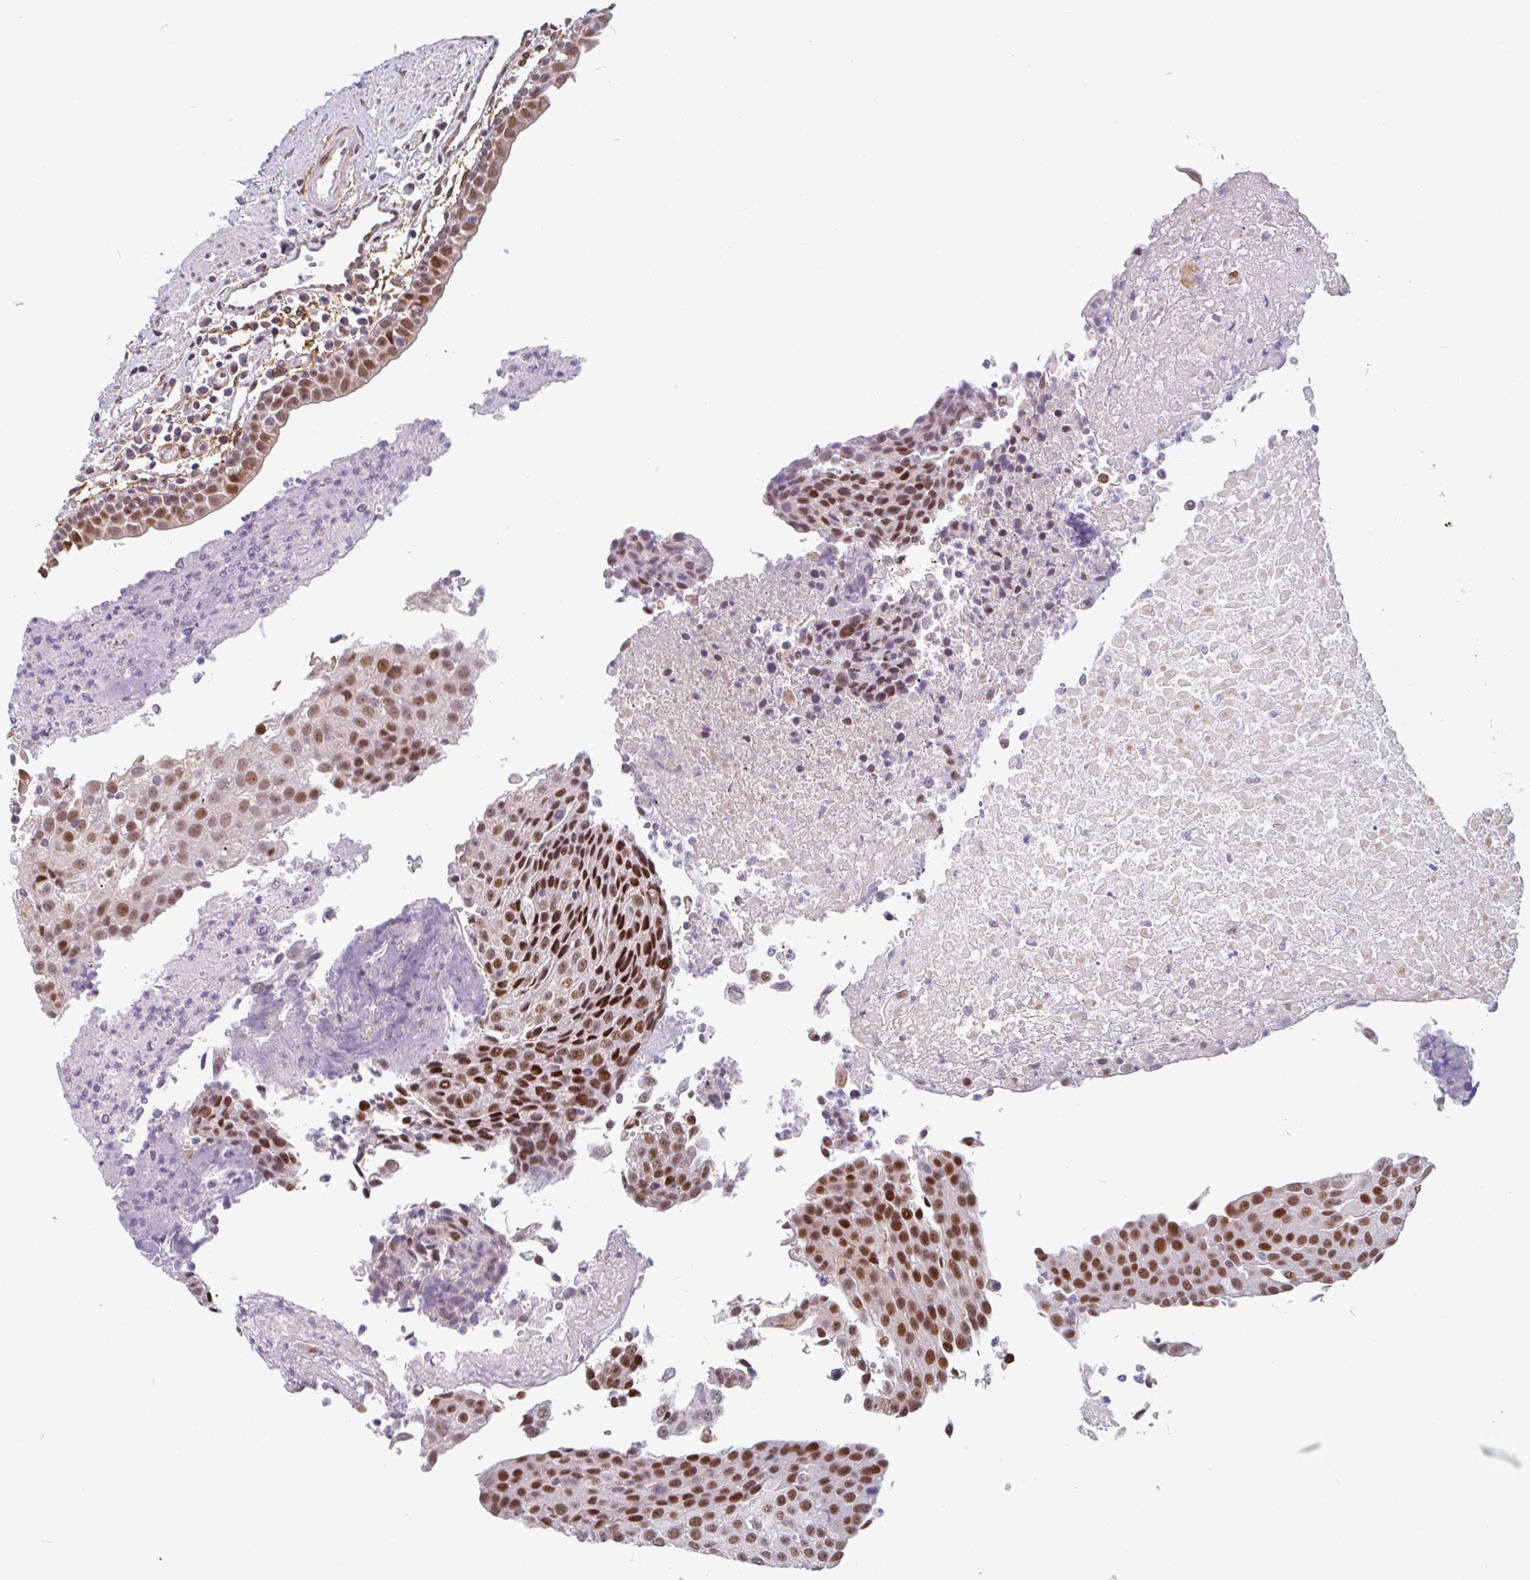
{"staining": {"intensity": "moderate", "quantity": ">75%", "location": "nuclear"}, "tissue": "urothelial cancer", "cell_type": "Tumor cells", "image_type": "cancer", "snomed": [{"axis": "morphology", "description": "Urothelial carcinoma, High grade"}, {"axis": "topography", "description": "Urinary bladder"}], "caption": "A medium amount of moderate nuclear expression is present in about >75% of tumor cells in high-grade urothelial carcinoma tissue. (Stains: DAB in brown, nuclei in blue, Microscopy: brightfield microscopy at high magnification).", "gene": "TMEM119", "patient": {"sex": "female", "age": 85}}